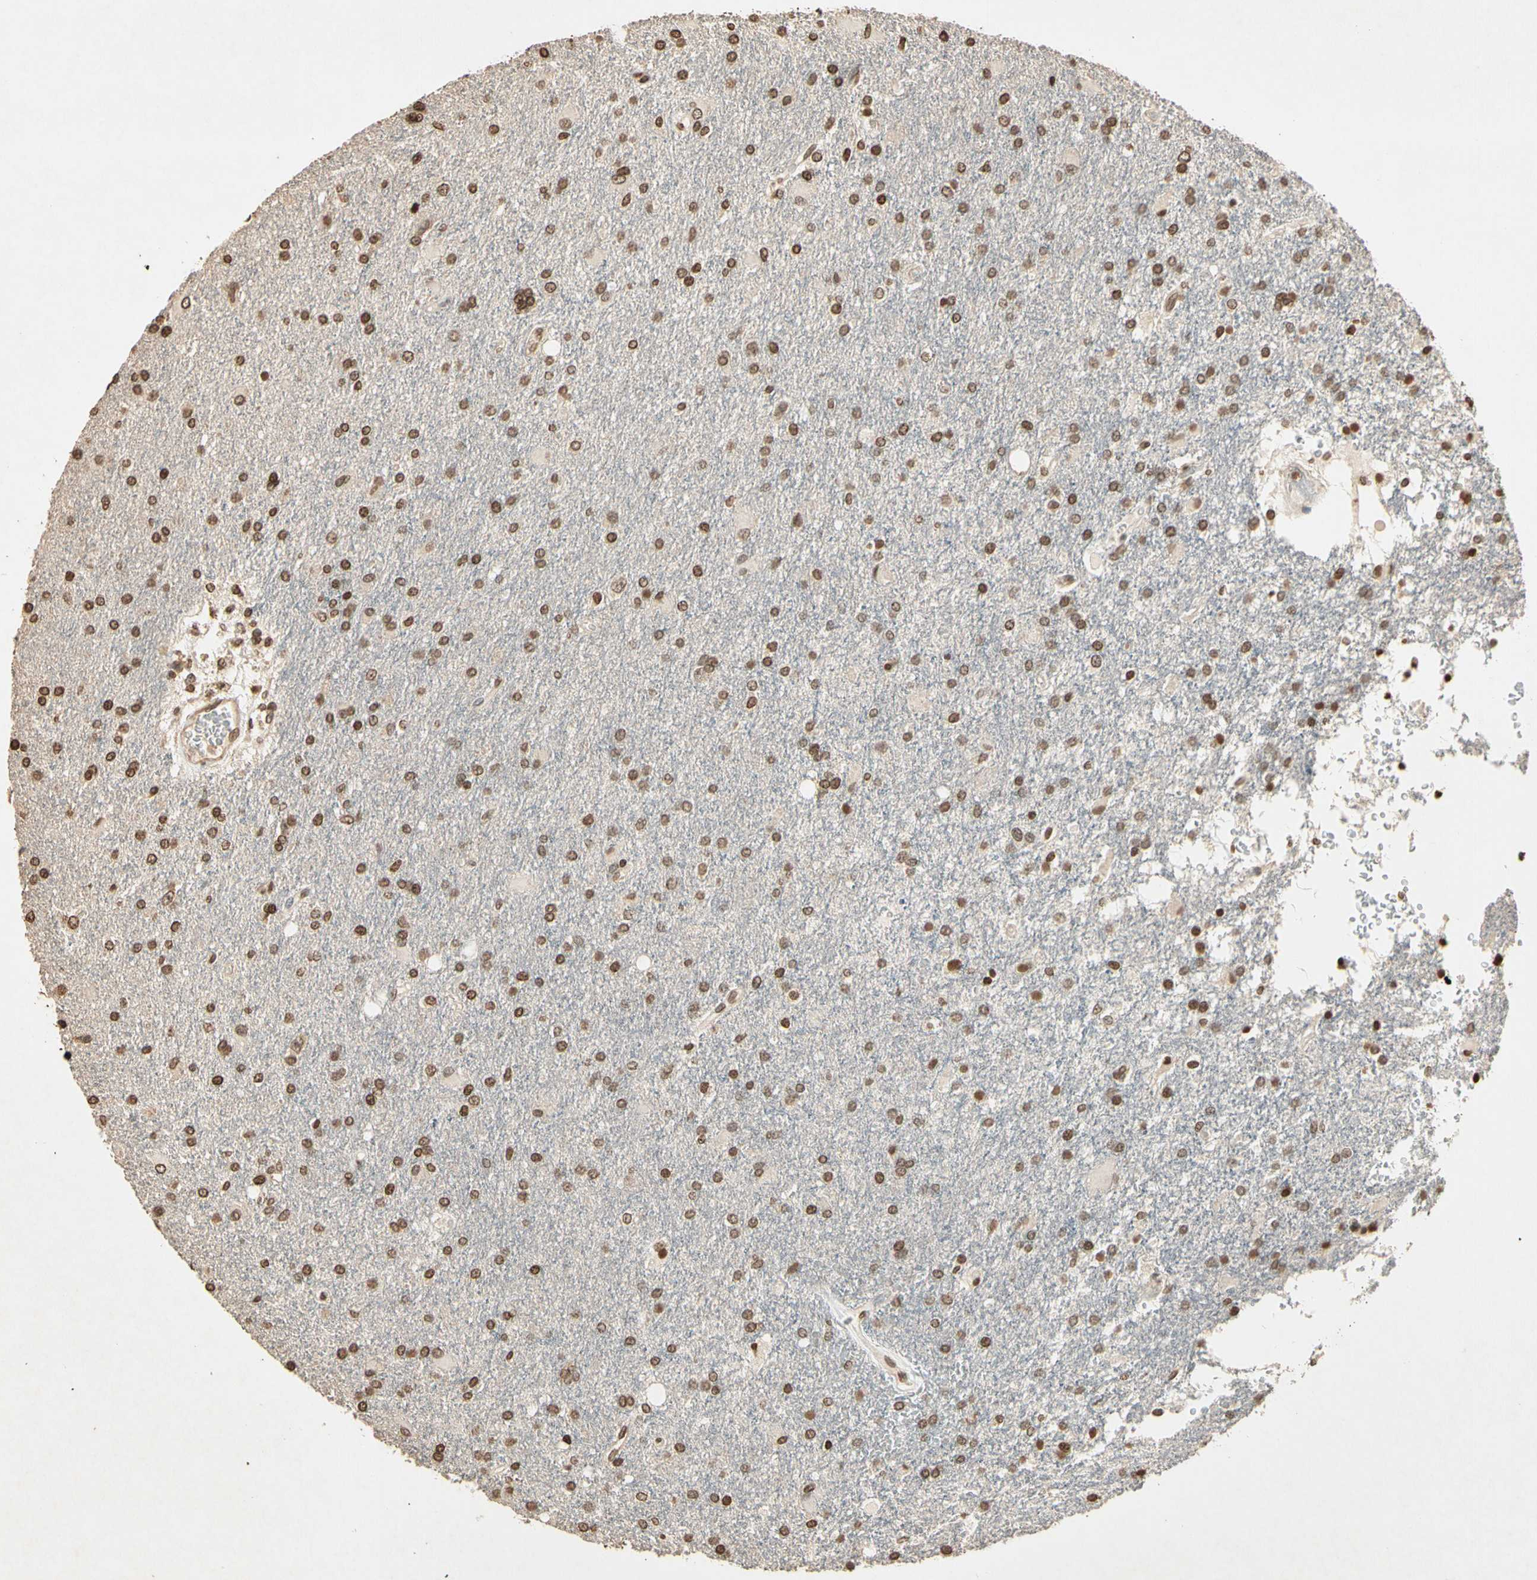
{"staining": {"intensity": "moderate", "quantity": ">75%", "location": "nuclear"}, "tissue": "glioma", "cell_type": "Tumor cells", "image_type": "cancer", "snomed": [{"axis": "morphology", "description": "Glioma, malignant, High grade"}, {"axis": "topography", "description": "Brain"}], "caption": "Protein staining exhibits moderate nuclear expression in about >75% of tumor cells in malignant high-grade glioma.", "gene": "TOP1", "patient": {"sex": "male", "age": 71}}